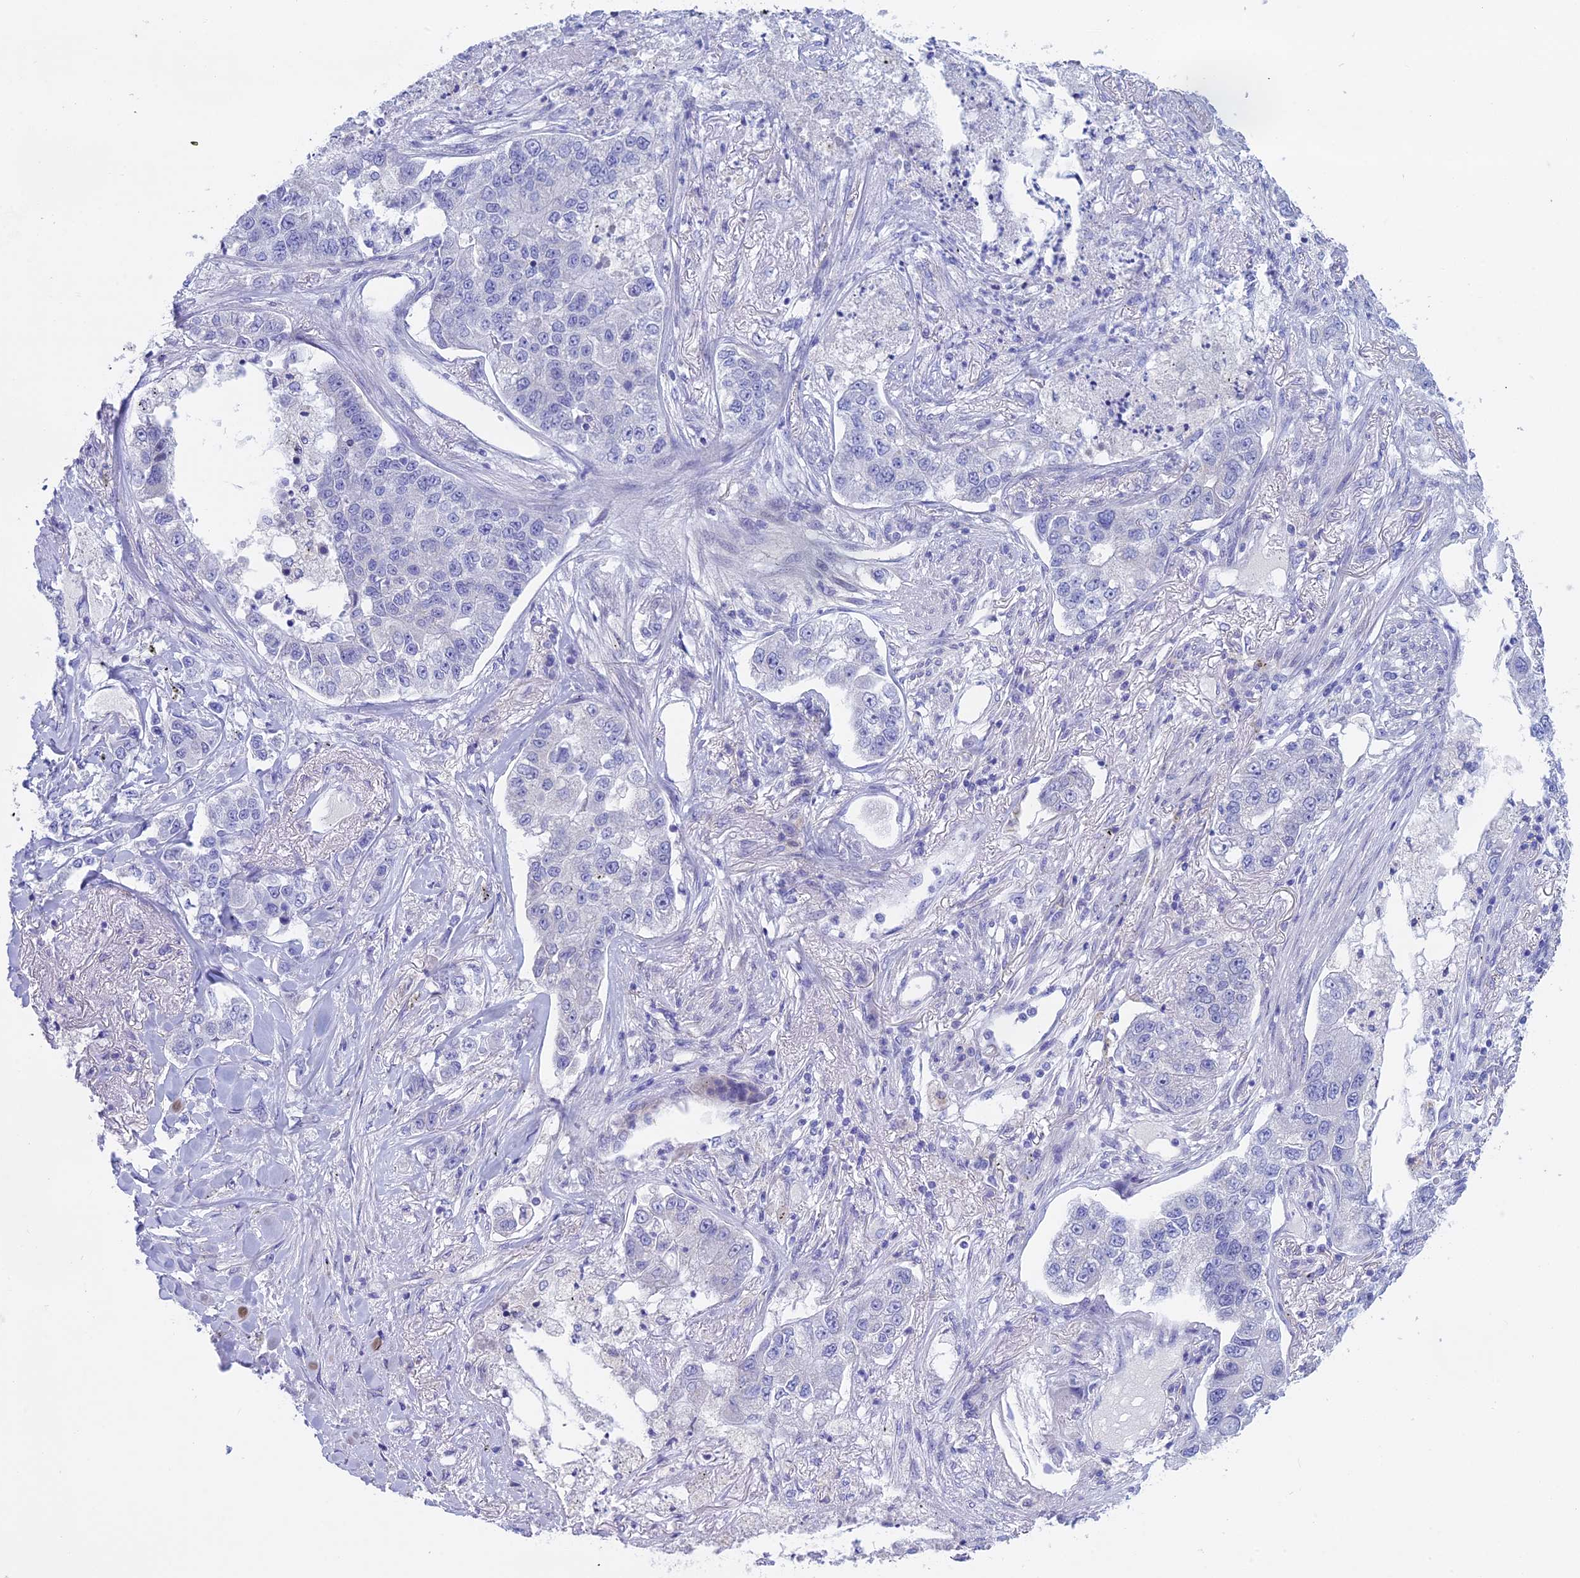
{"staining": {"intensity": "negative", "quantity": "none", "location": "none"}, "tissue": "lung cancer", "cell_type": "Tumor cells", "image_type": "cancer", "snomed": [{"axis": "morphology", "description": "Adenocarcinoma, NOS"}, {"axis": "topography", "description": "Lung"}], "caption": "The image reveals no staining of tumor cells in lung cancer (adenocarcinoma).", "gene": "BTBD19", "patient": {"sex": "male", "age": 49}}